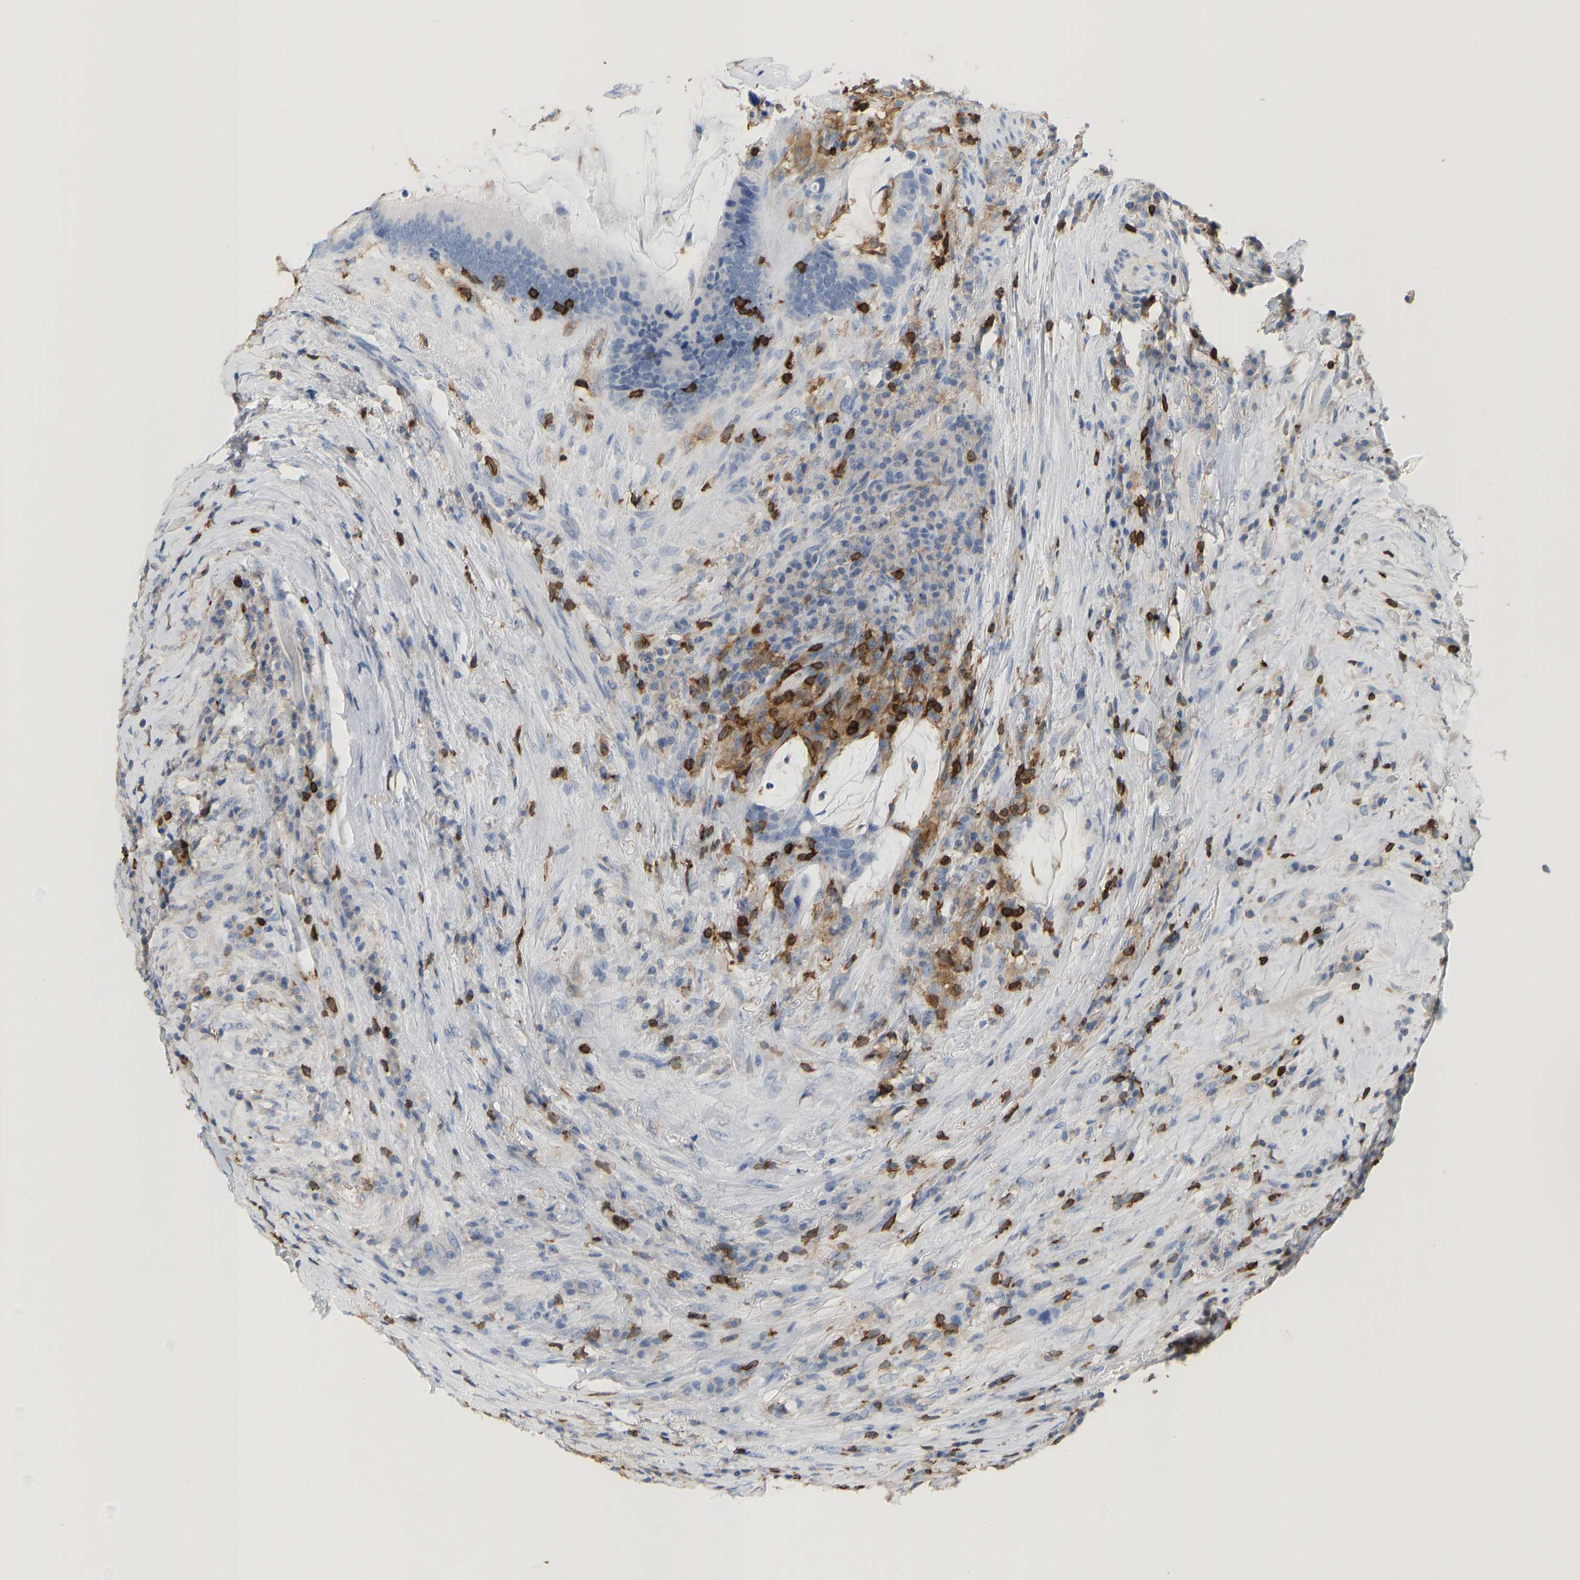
{"staining": {"intensity": "negative", "quantity": "none", "location": "none"}, "tissue": "colorectal cancer", "cell_type": "Tumor cells", "image_type": "cancer", "snomed": [{"axis": "morphology", "description": "Adenocarcinoma, NOS"}, {"axis": "topography", "description": "Rectum"}], "caption": "Immunohistochemistry of human adenocarcinoma (colorectal) demonstrates no staining in tumor cells.", "gene": "EVL", "patient": {"sex": "female", "age": 89}}